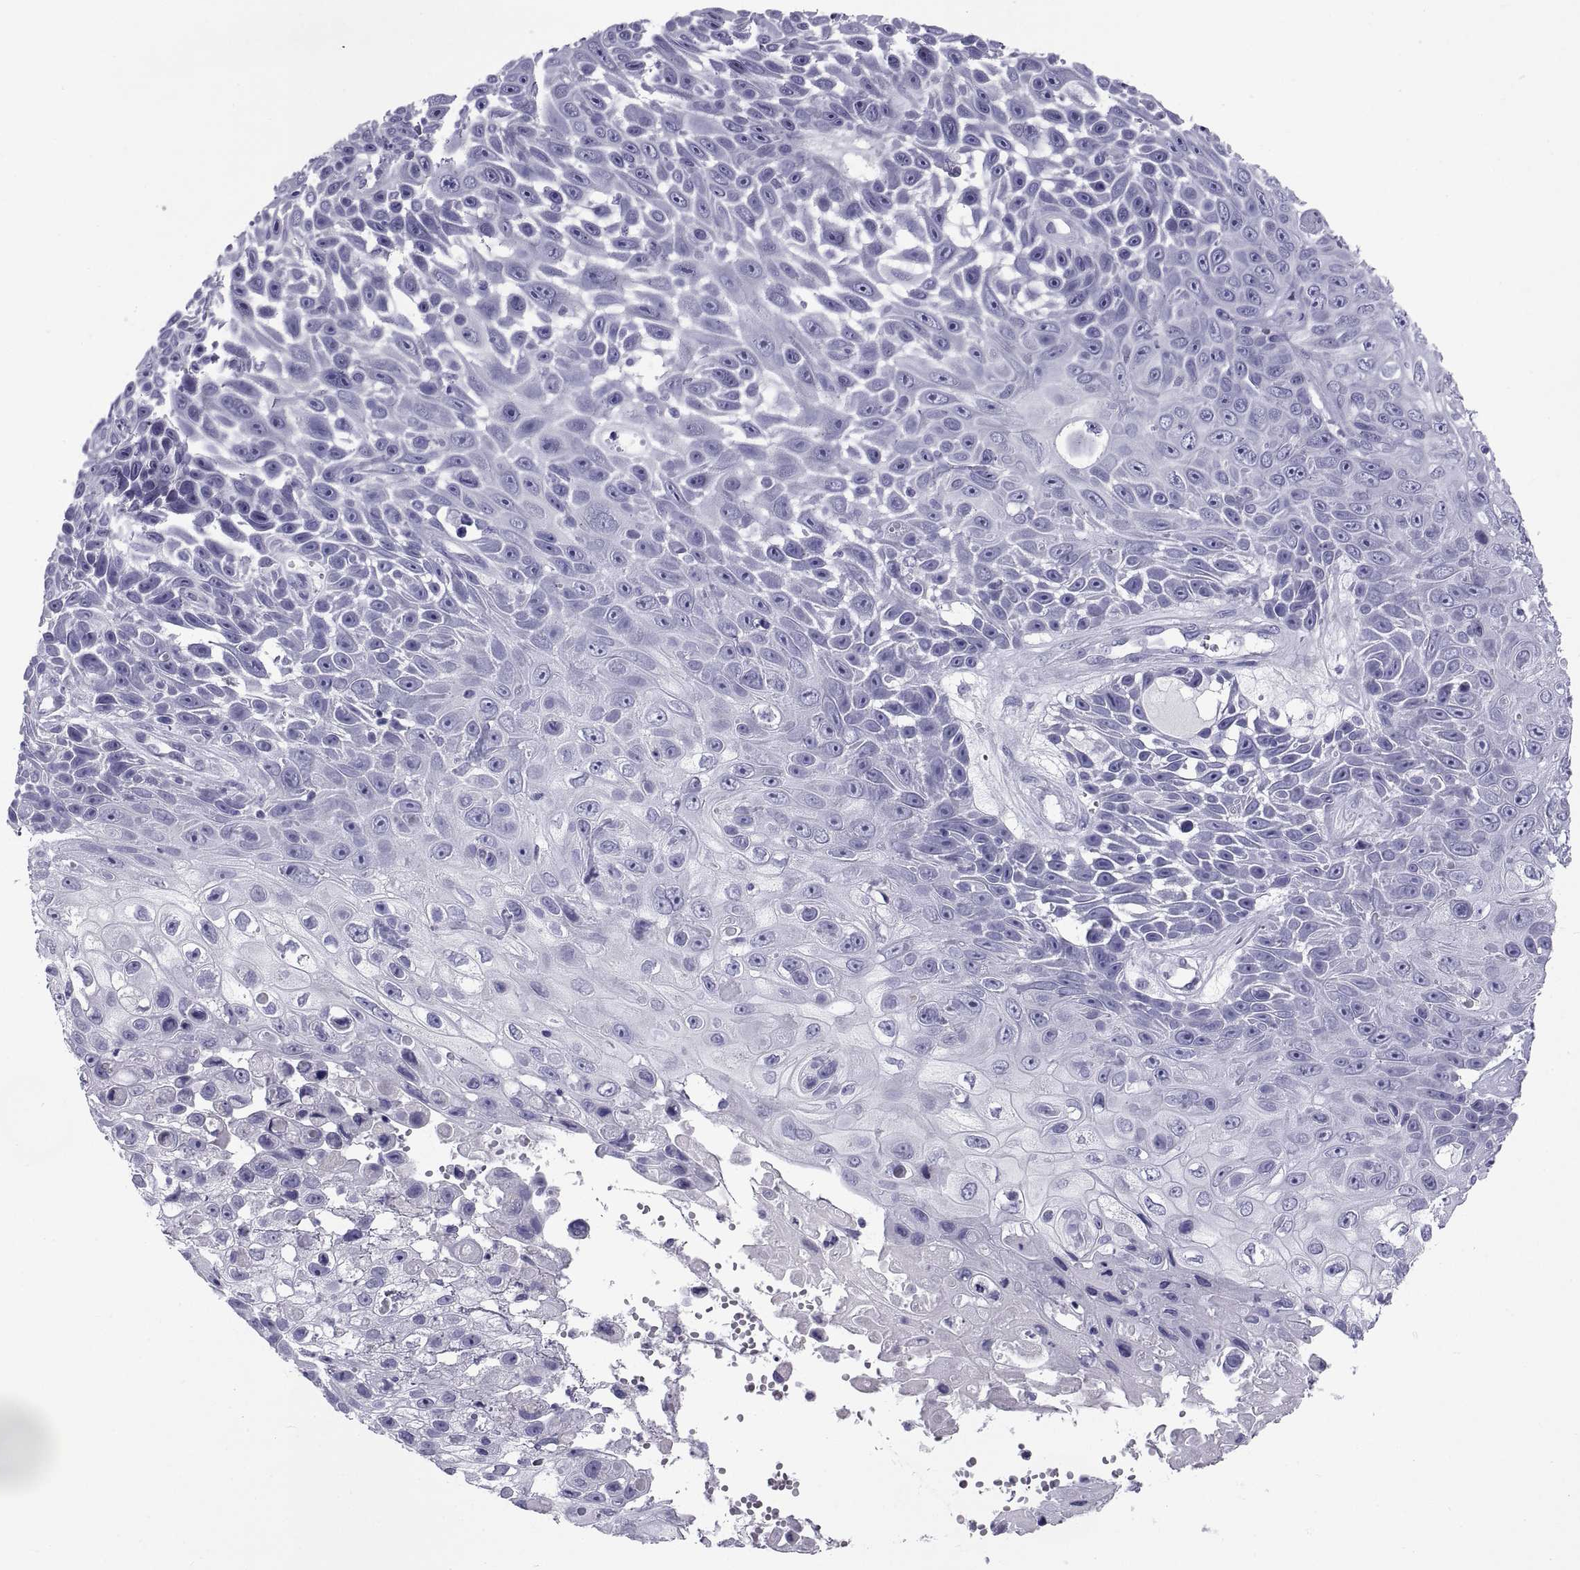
{"staining": {"intensity": "negative", "quantity": "none", "location": "none"}, "tissue": "skin cancer", "cell_type": "Tumor cells", "image_type": "cancer", "snomed": [{"axis": "morphology", "description": "Squamous cell carcinoma, NOS"}, {"axis": "topography", "description": "Skin"}], "caption": "The histopathology image reveals no significant staining in tumor cells of skin cancer (squamous cell carcinoma).", "gene": "NPTX2", "patient": {"sex": "male", "age": 82}}